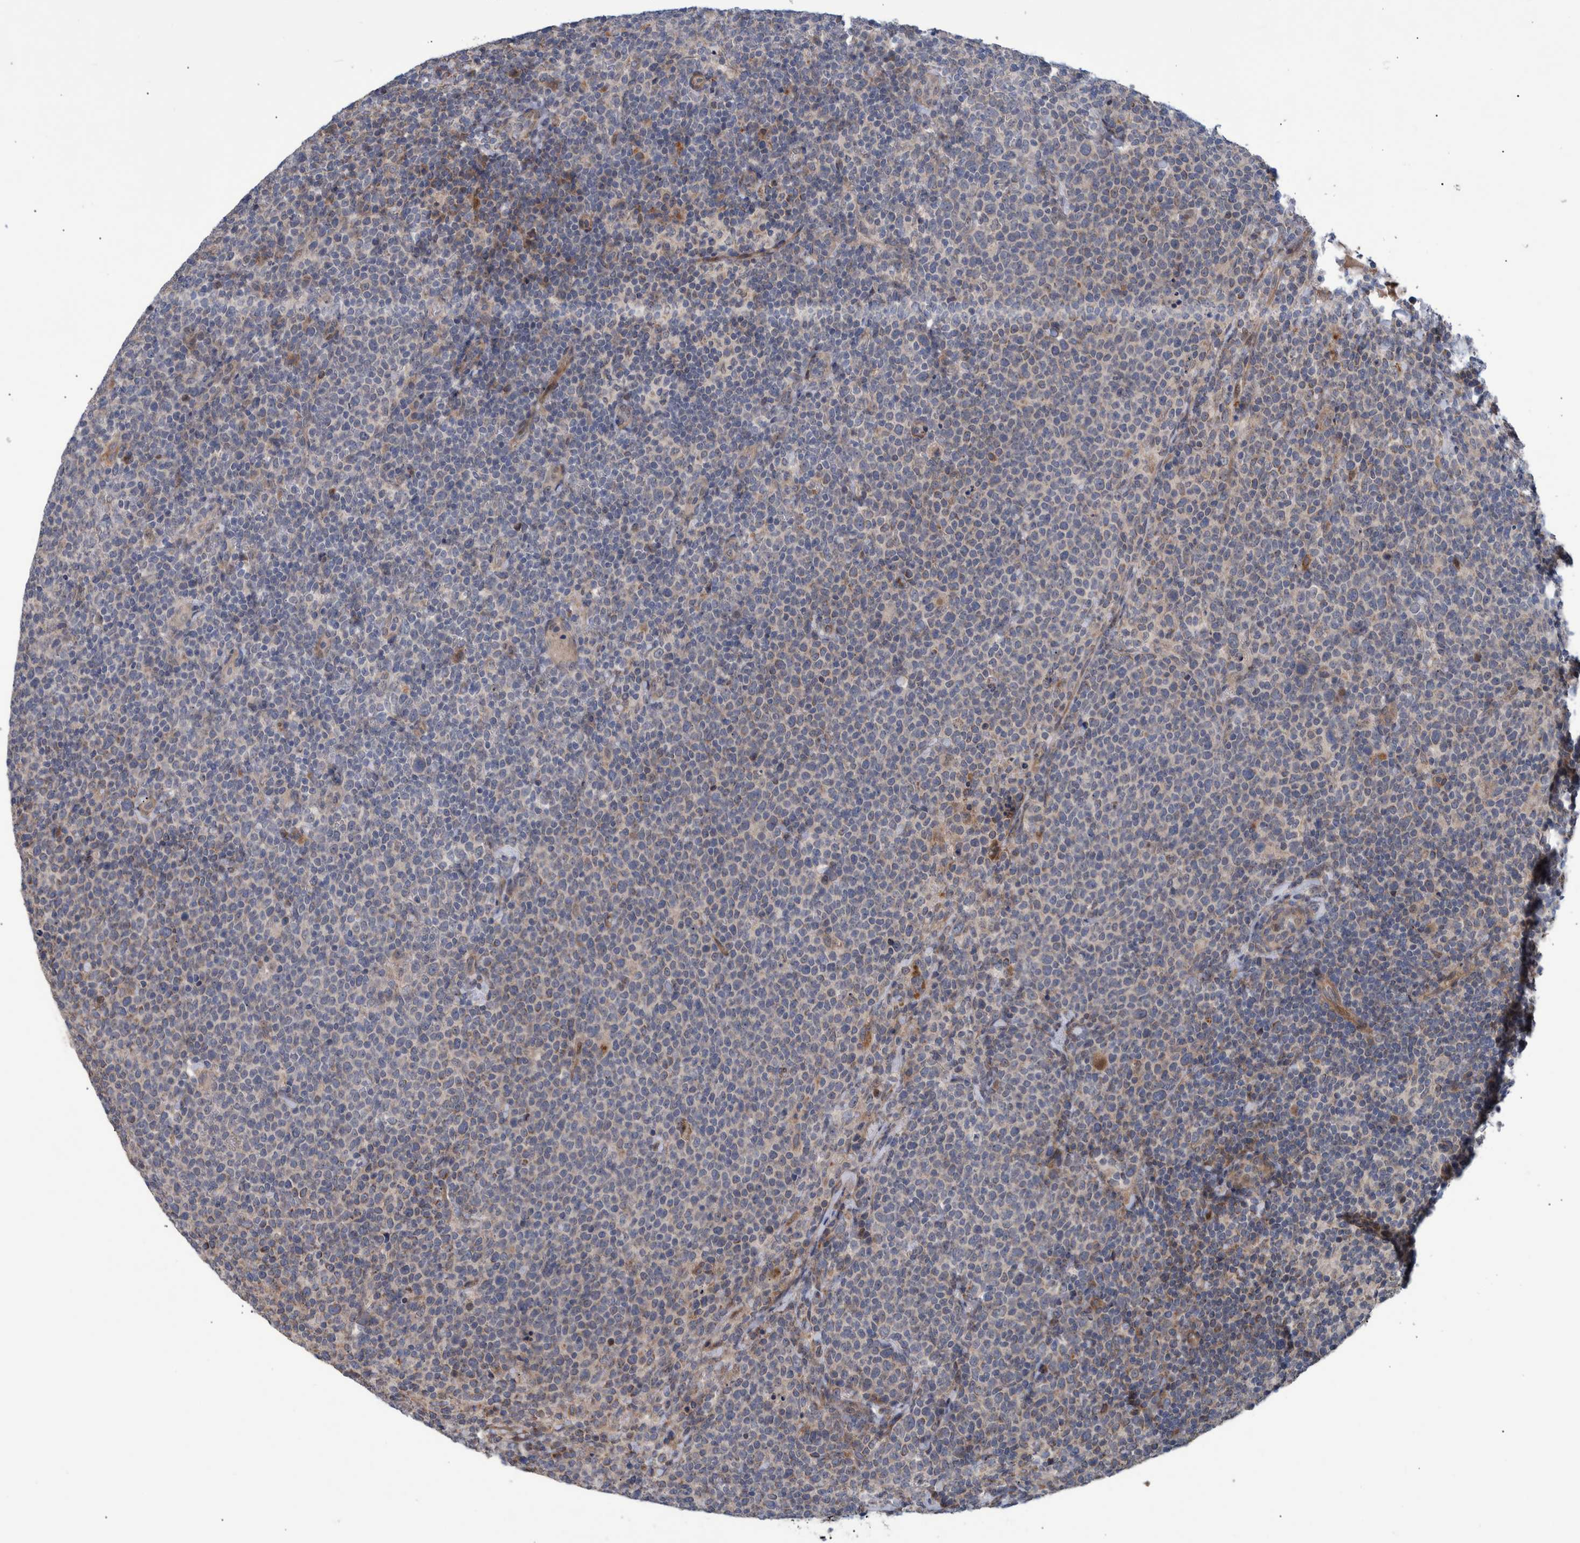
{"staining": {"intensity": "weak", "quantity": "<25%", "location": "cytoplasmic/membranous"}, "tissue": "lymphoma", "cell_type": "Tumor cells", "image_type": "cancer", "snomed": [{"axis": "morphology", "description": "Malignant lymphoma, non-Hodgkin's type, High grade"}, {"axis": "topography", "description": "Lymph node"}], "caption": "Malignant lymphoma, non-Hodgkin's type (high-grade) was stained to show a protein in brown. There is no significant staining in tumor cells. Nuclei are stained in blue.", "gene": "B3GNTL1", "patient": {"sex": "male", "age": 61}}